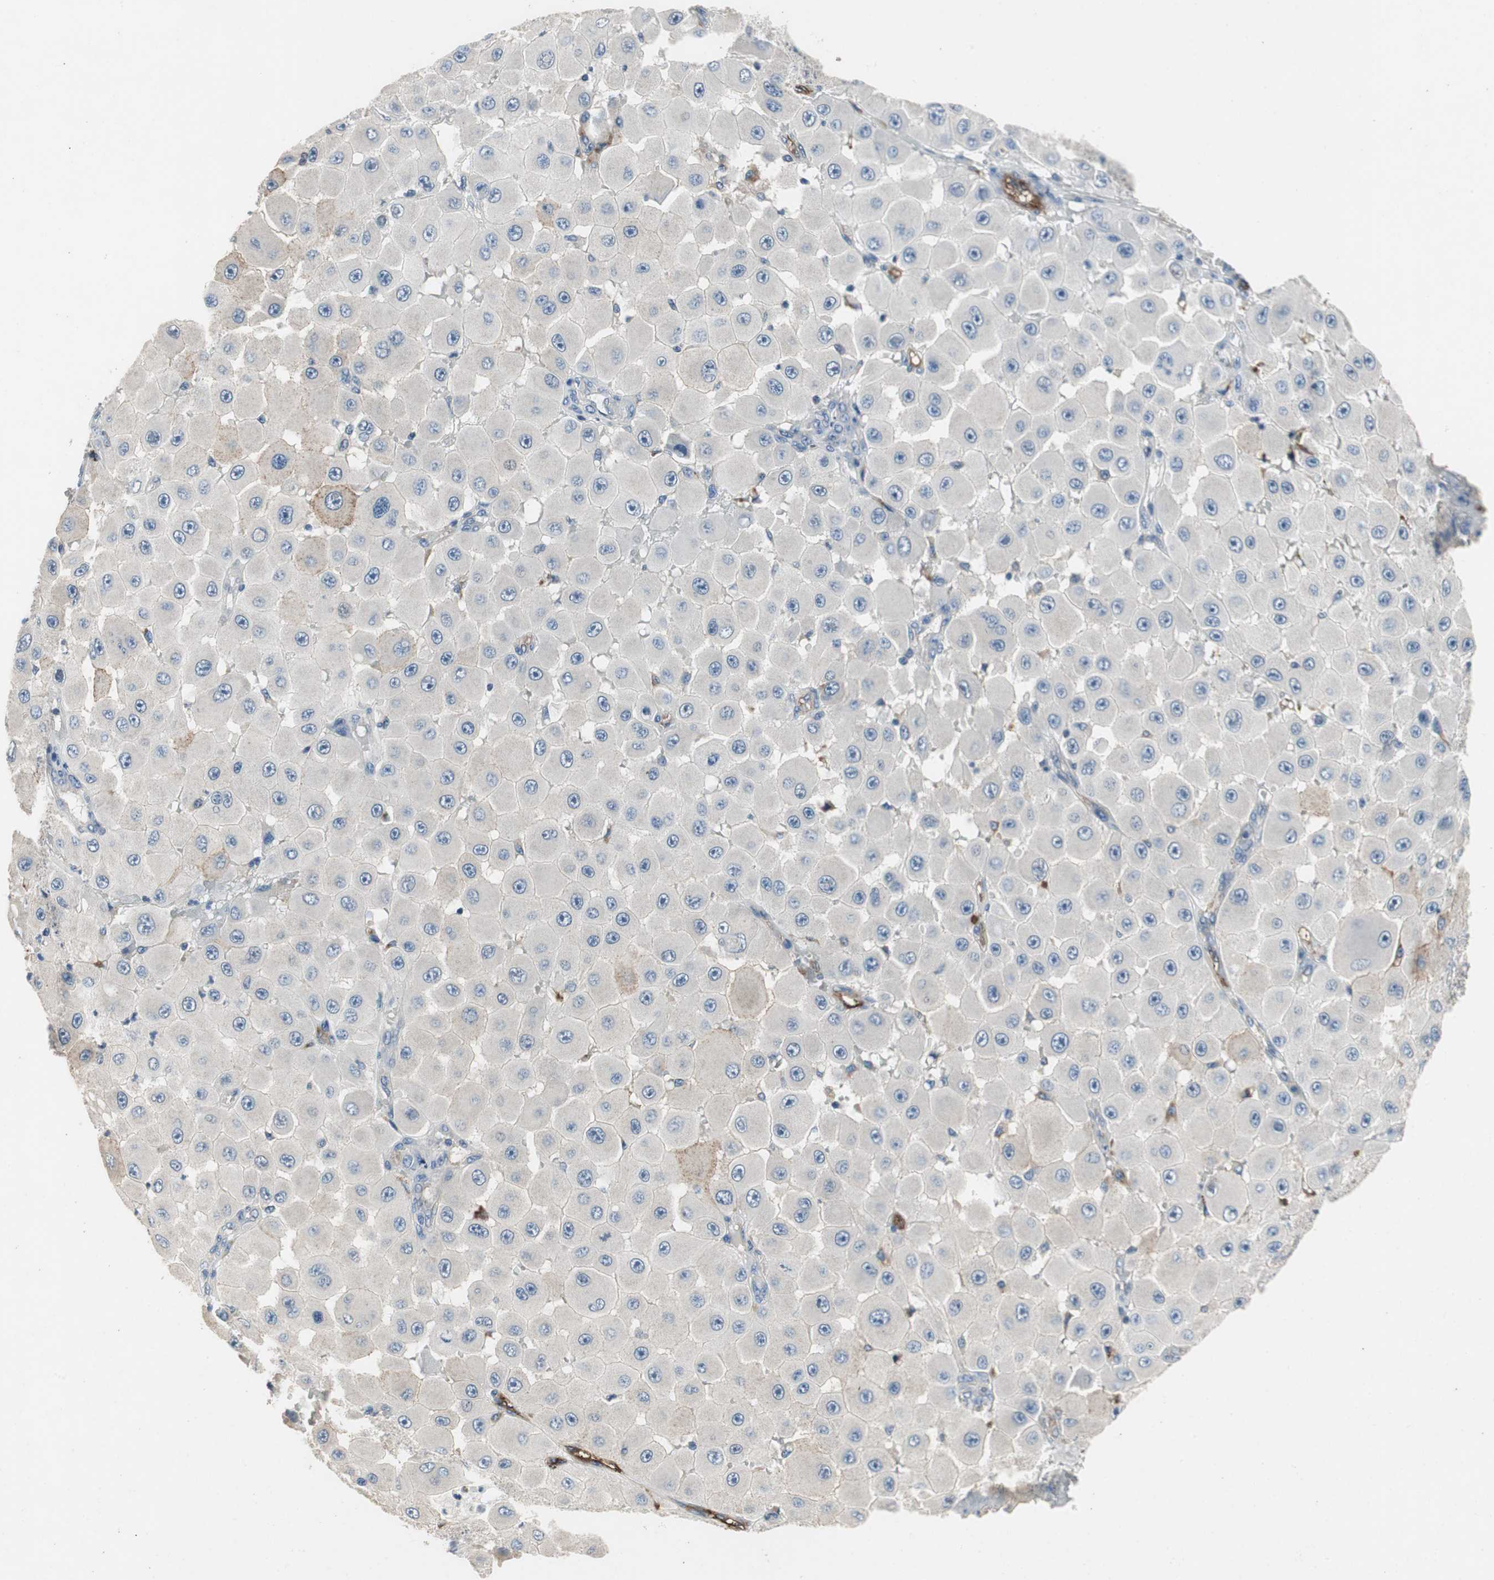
{"staining": {"intensity": "negative", "quantity": "none", "location": "none"}, "tissue": "melanoma", "cell_type": "Tumor cells", "image_type": "cancer", "snomed": [{"axis": "morphology", "description": "Malignant melanoma, NOS"}, {"axis": "topography", "description": "Skin"}], "caption": "This is a image of immunohistochemistry (IHC) staining of melanoma, which shows no expression in tumor cells.", "gene": "ALPL", "patient": {"sex": "female", "age": 81}}